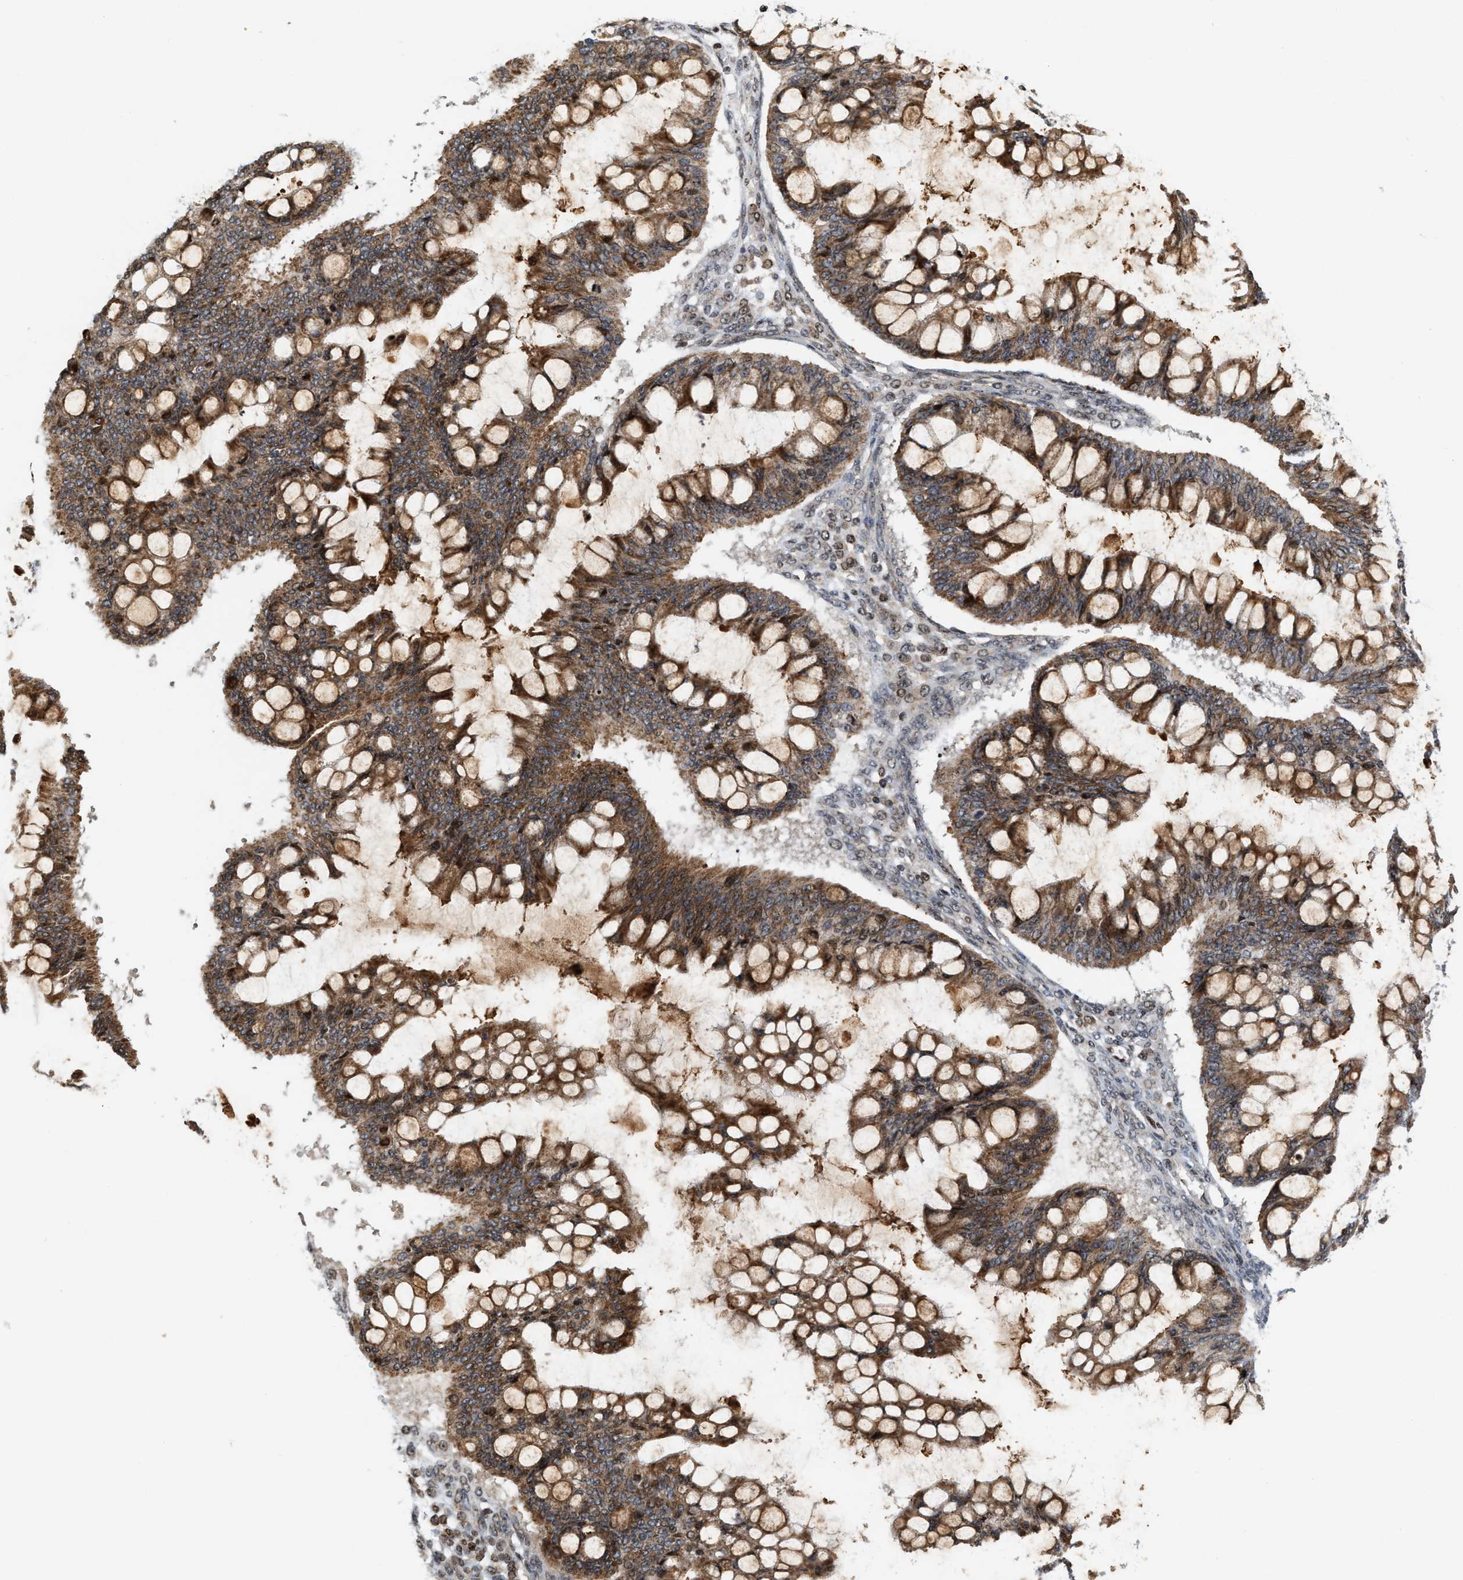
{"staining": {"intensity": "moderate", "quantity": ">75%", "location": "cytoplasmic/membranous"}, "tissue": "ovarian cancer", "cell_type": "Tumor cells", "image_type": "cancer", "snomed": [{"axis": "morphology", "description": "Cystadenocarcinoma, mucinous, NOS"}, {"axis": "topography", "description": "Ovary"}], "caption": "Human mucinous cystadenocarcinoma (ovarian) stained with a protein marker reveals moderate staining in tumor cells.", "gene": "PDZD2", "patient": {"sex": "female", "age": 73}}